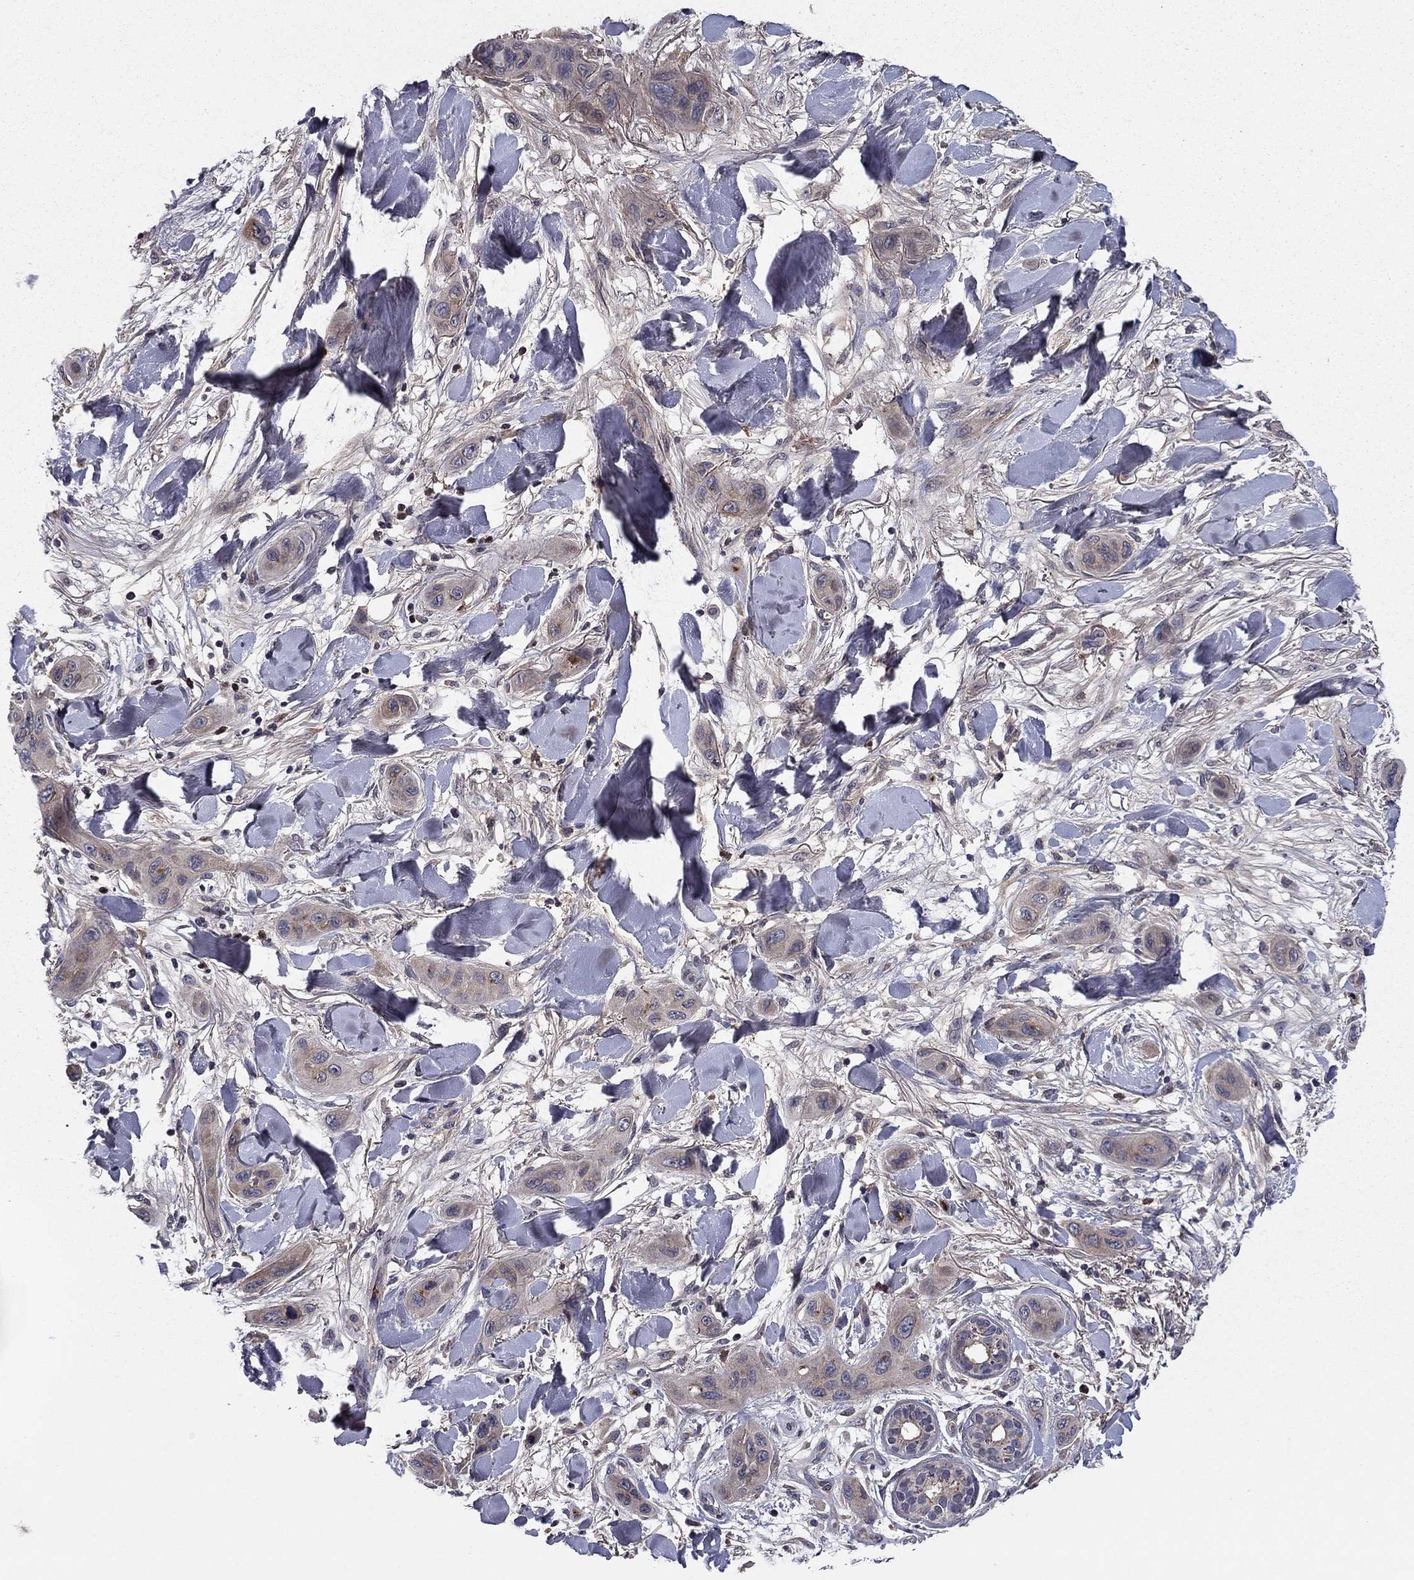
{"staining": {"intensity": "weak", "quantity": "<25%", "location": "cytoplasmic/membranous"}, "tissue": "skin cancer", "cell_type": "Tumor cells", "image_type": "cancer", "snomed": [{"axis": "morphology", "description": "Squamous cell carcinoma, NOS"}, {"axis": "topography", "description": "Skin"}], "caption": "An immunohistochemistry histopathology image of skin cancer (squamous cell carcinoma) is shown. There is no staining in tumor cells of skin cancer (squamous cell carcinoma). (DAB (3,3'-diaminobenzidine) immunohistochemistry (IHC) visualized using brightfield microscopy, high magnification).", "gene": "PROS1", "patient": {"sex": "male", "age": 78}}